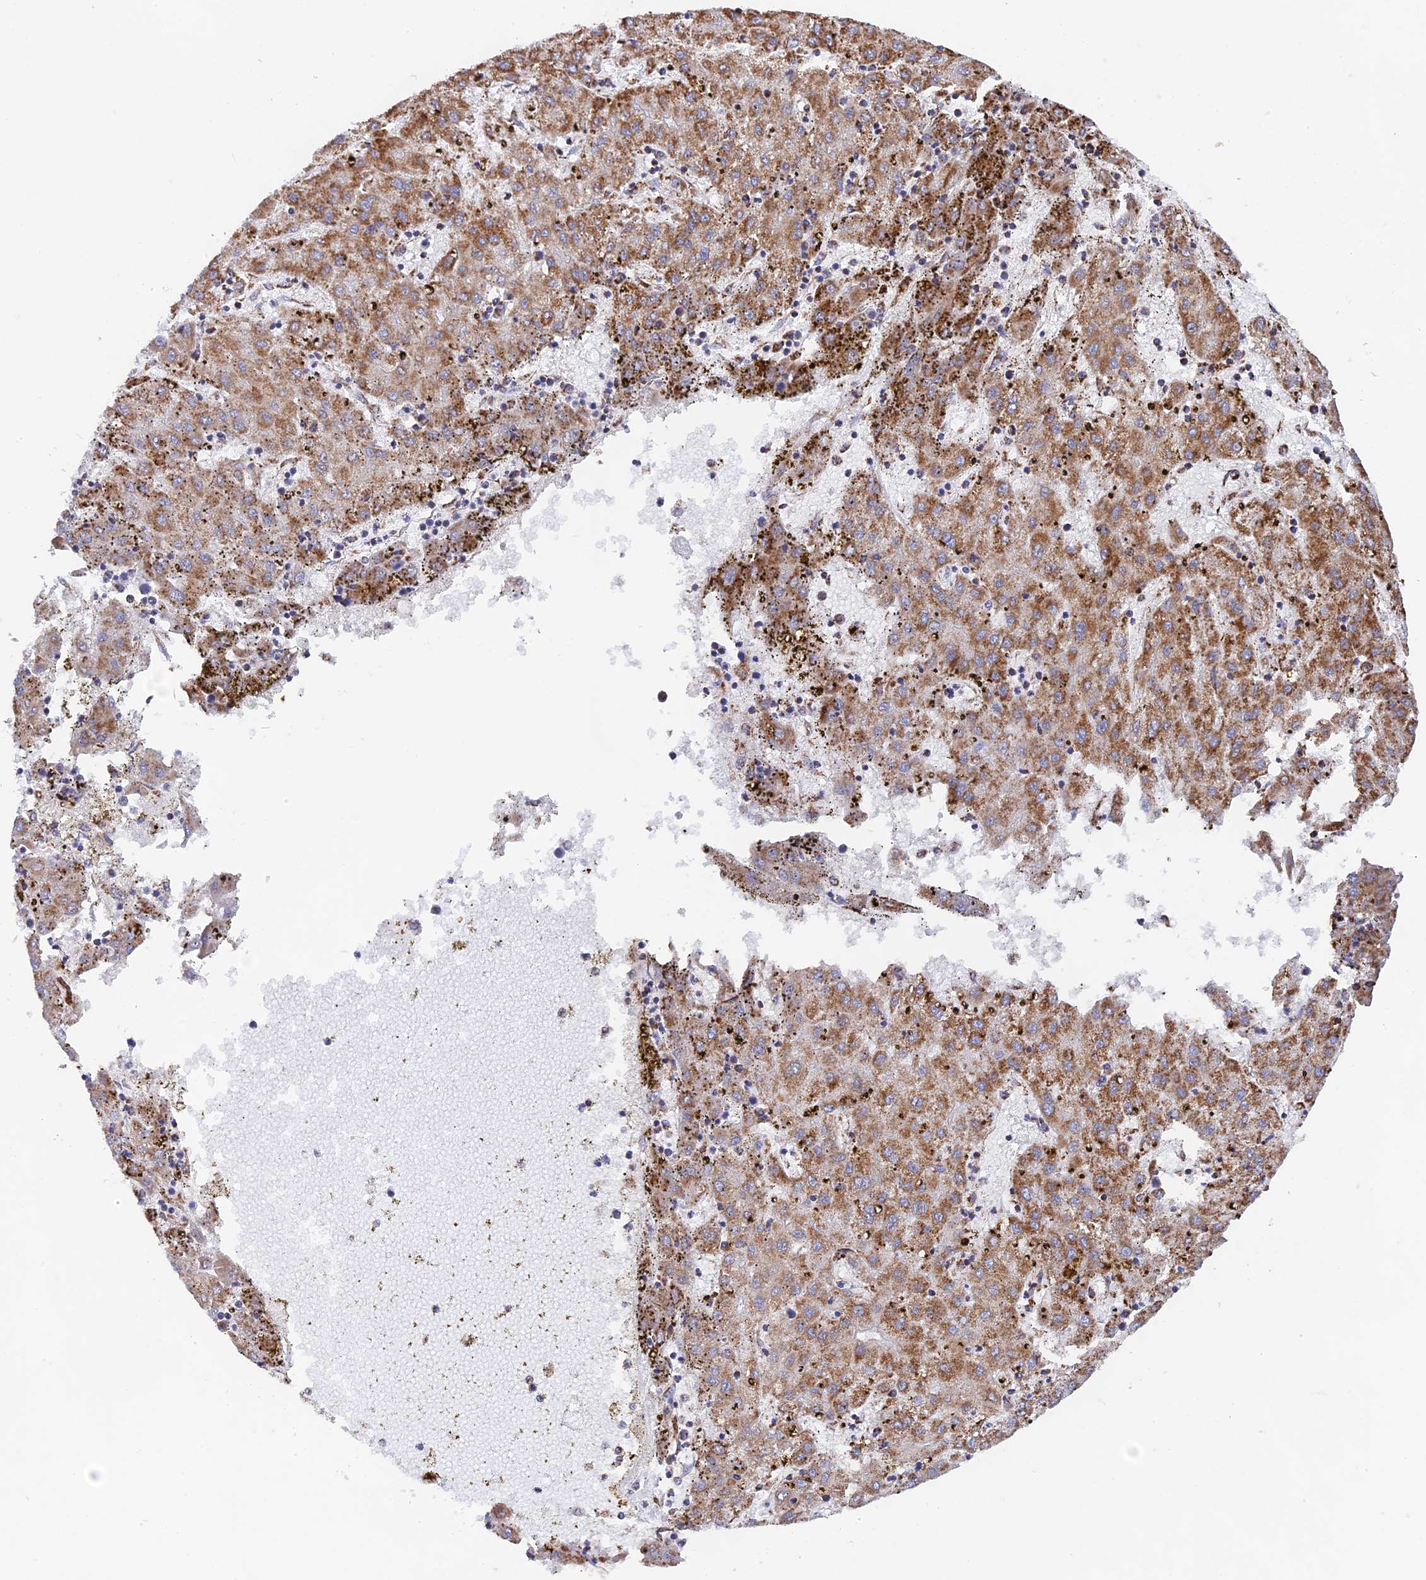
{"staining": {"intensity": "moderate", "quantity": ">75%", "location": "cytoplasmic/membranous"}, "tissue": "liver cancer", "cell_type": "Tumor cells", "image_type": "cancer", "snomed": [{"axis": "morphology", "description": "Carcinoma, Hepatocellular, NOS"}, {"axis": "topography", "description": "Liver"}], "caption": "Immunohistochemistry (IHC) micrograph of neoplastic tissue: hepatocellular carcinoma (liver) stained using immunohistochemistry (IHC) exhibits medium levels of moderate protein expression localized specifically in the cytoplasmic/membranous of tumor cells, appearing as a cytoplasmic/membranous brown color.", "gene": "NDUFA5", "patient": {"sex": "male", "age": 72}}